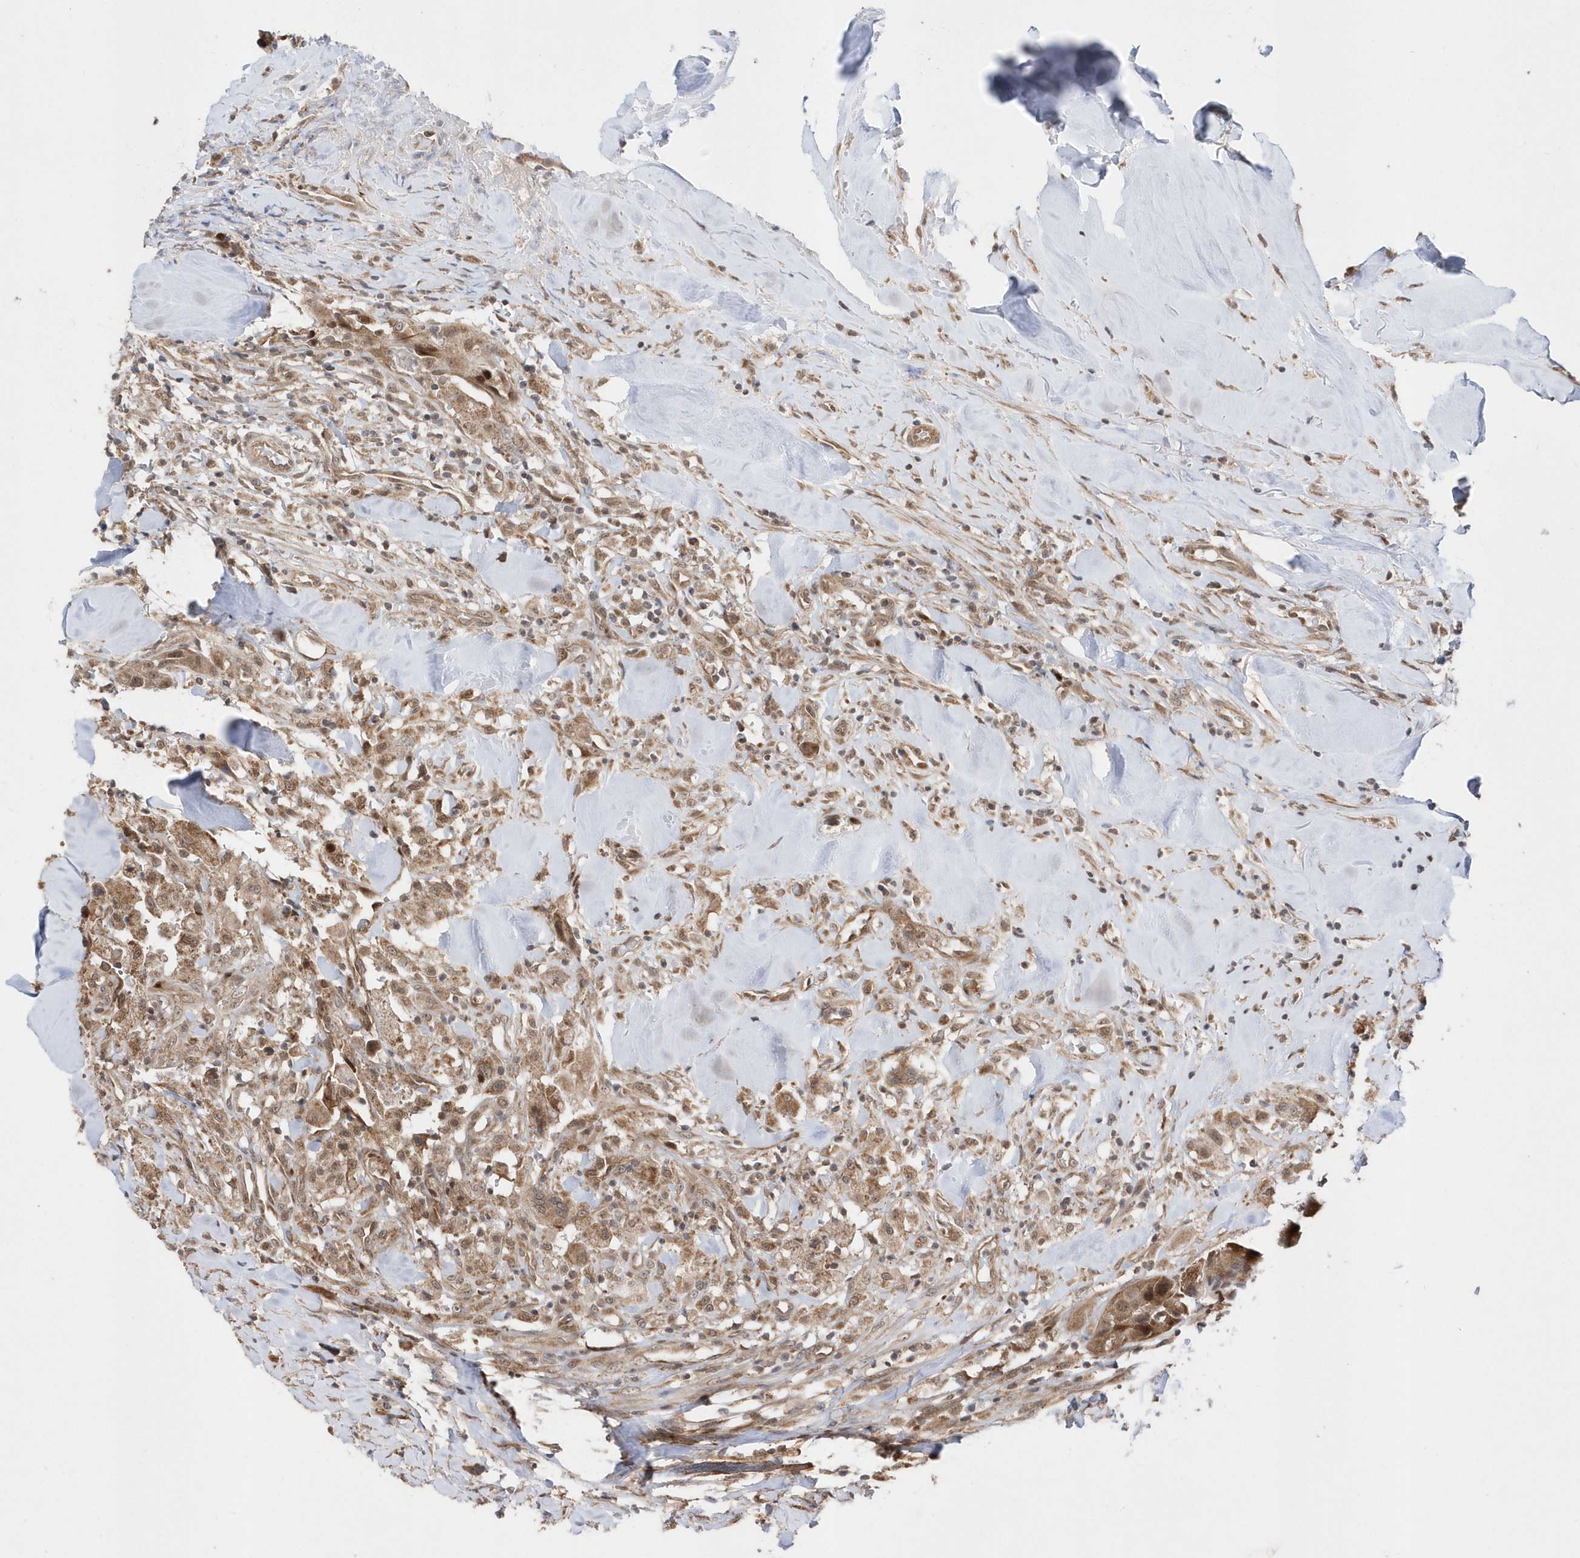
{"staining": {"intensity": "moderate", "quantity": ">75%", "location": "cytoplasmic/membranous,nuclear"}, "tissue": "head and neck cancer", "cell_type": "Tumor cells", "image_type": "cancer", "snomed": [{"axis": "morphology", "description": "Normal tissue, NOS"}, {"axis": "morphology", "description": "Squamous cell carcinoma, NOS"}, {"axis": "topography", "description": "Skeletal muscle"}, {"axis": "topography", "description": "Head-Neck"}], "caption": "A brown stain shows moderate cytoplasmic/membranous and nuclear staining of a protein in human head and neck squamous cell carcinoma tumor cells. Using DAB (brown) and hematoxylin (blue) stains, captured at high magnification using brightfield microscopy.", "gene": "DALRD3", "patient": {"sex": "male", "age": 51}}